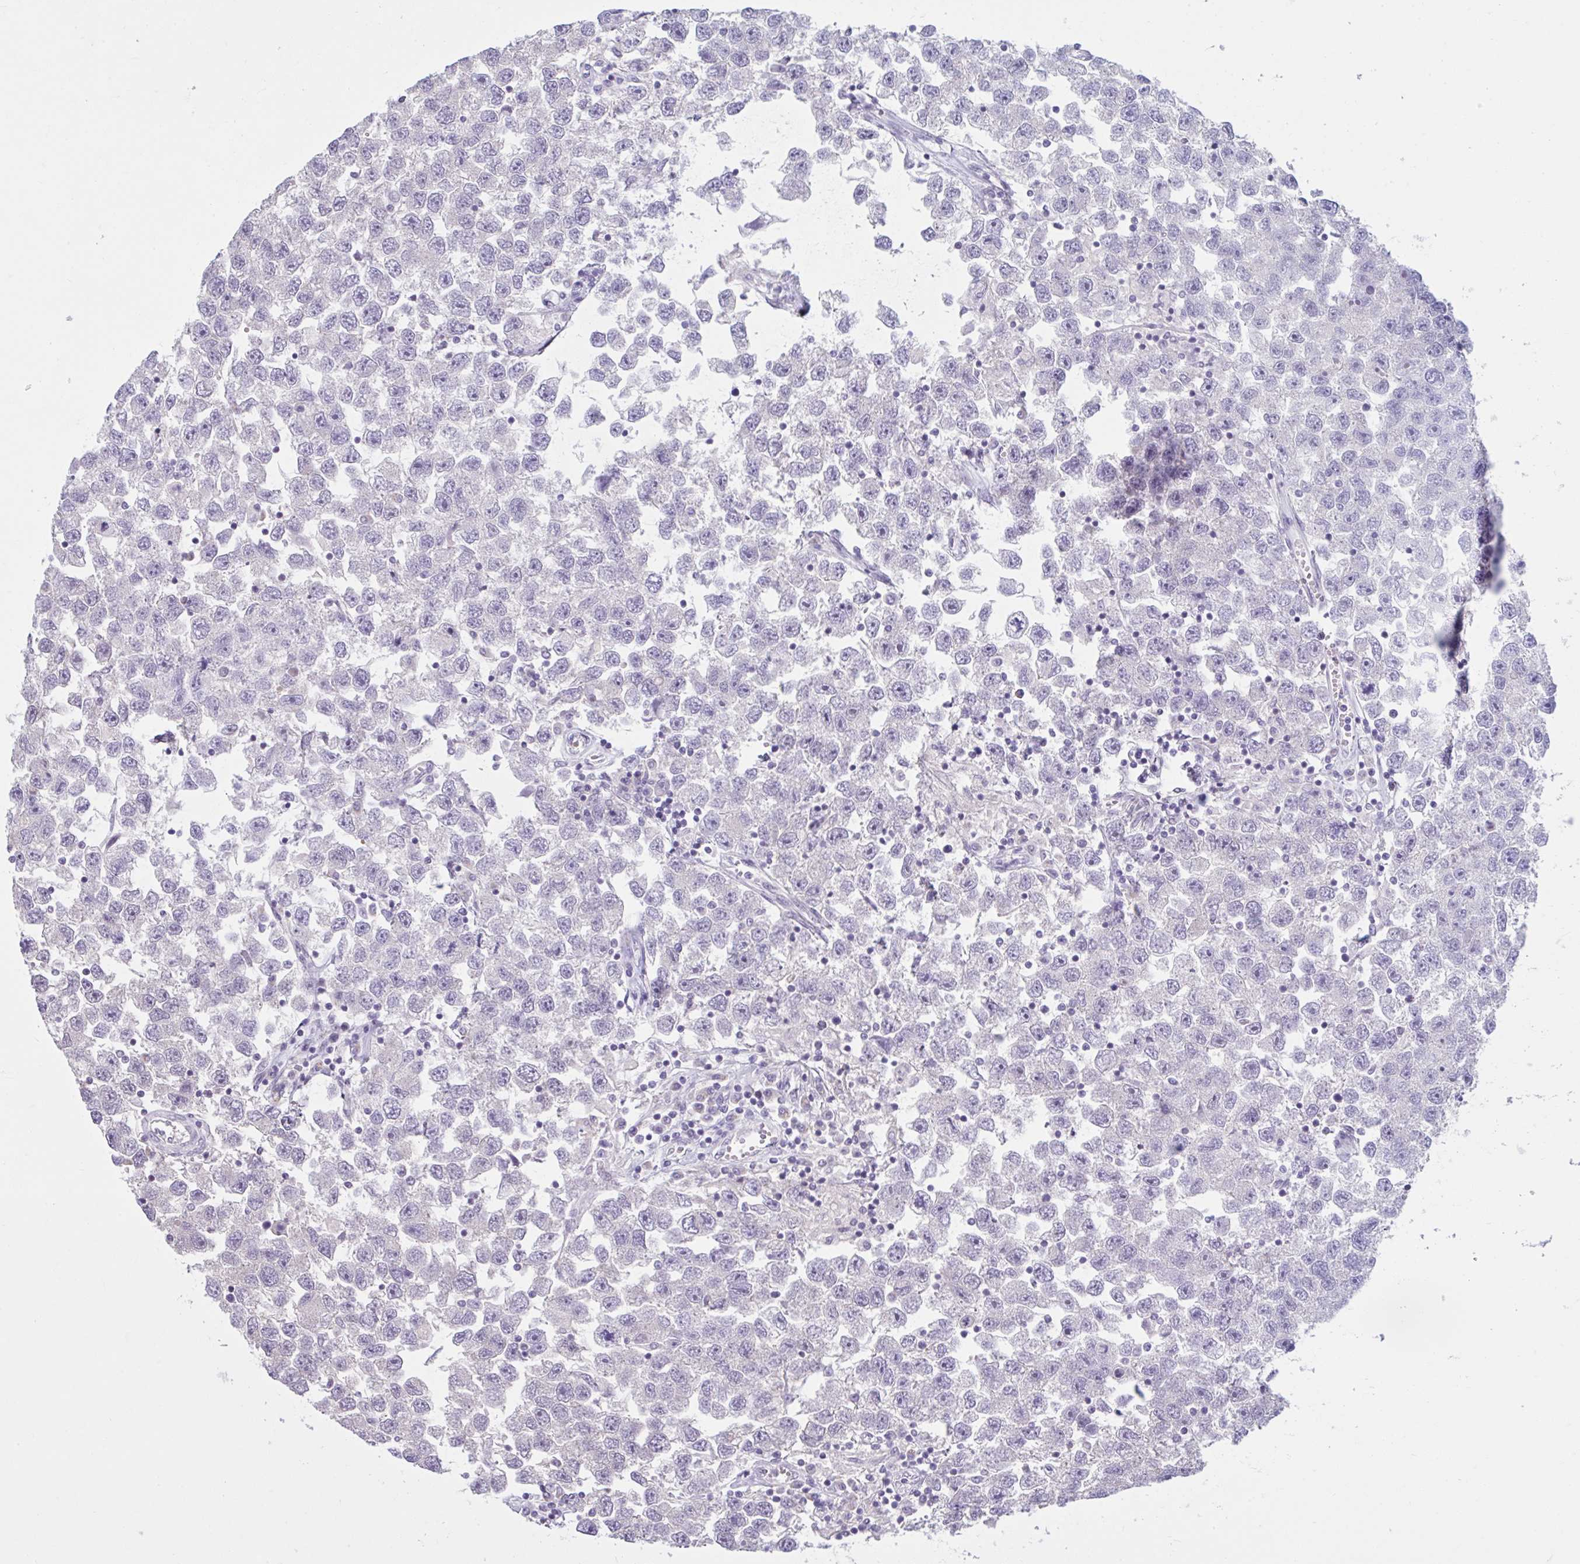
{"staining": {"intensity": "negative", "quantity": "none", "location": "none"}, "tissue": "testis cancer", "cell_type": "Tumor cells", "image_type": "cancer", "snomed": [{"axis": "morphology", "description": "Seminoma, NOS"}, {"axis": "topography", "description": "Testis"}], "caption": "An immunohistochemistry histopathology image of seminoma (testis) is shown. There is no staining in tumor cells of seminoma (testis). (Immunohistochemistry (ihc), brightfield microscopy, high magnification).", "gene": "CDH19", "patient": {"sex": "male", "age": 26}}